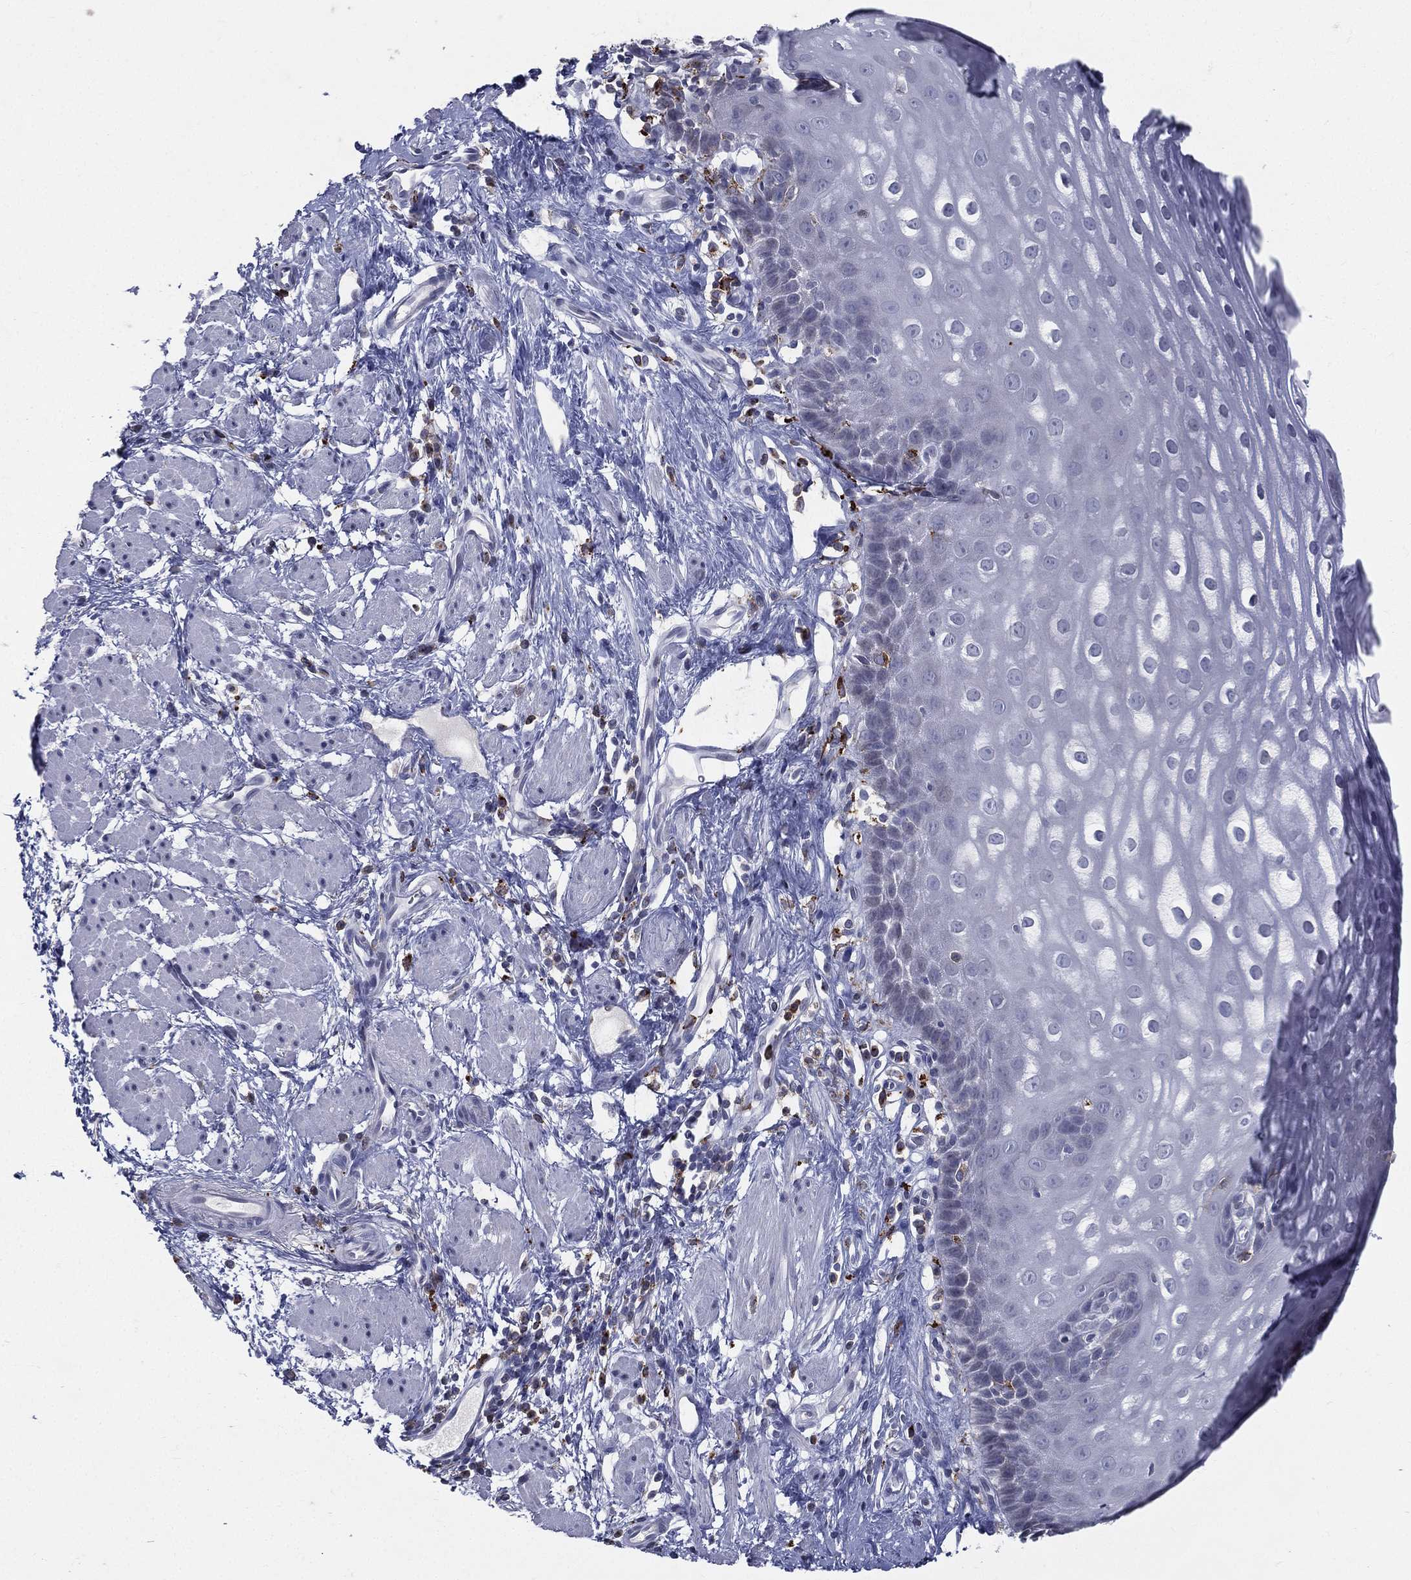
{"staining": {"intensity": "negative", "quantity": "none", "location": "none"}, "tissue": "esophagus", "cell_type": "Squamous epithelial cells", "image_type": "normal", "snomed": [{"axis": "morphology", "description": "Normal tissue, NOS"}, {"axis": "topography", "description": "Esophagus"}], "caption": "This is an IHC micrograph of normal esophagus. There is no positivity in squamous epithelial cells.", "gene": "EVI2B", "patient": {"sex": "male", "age": 64}}